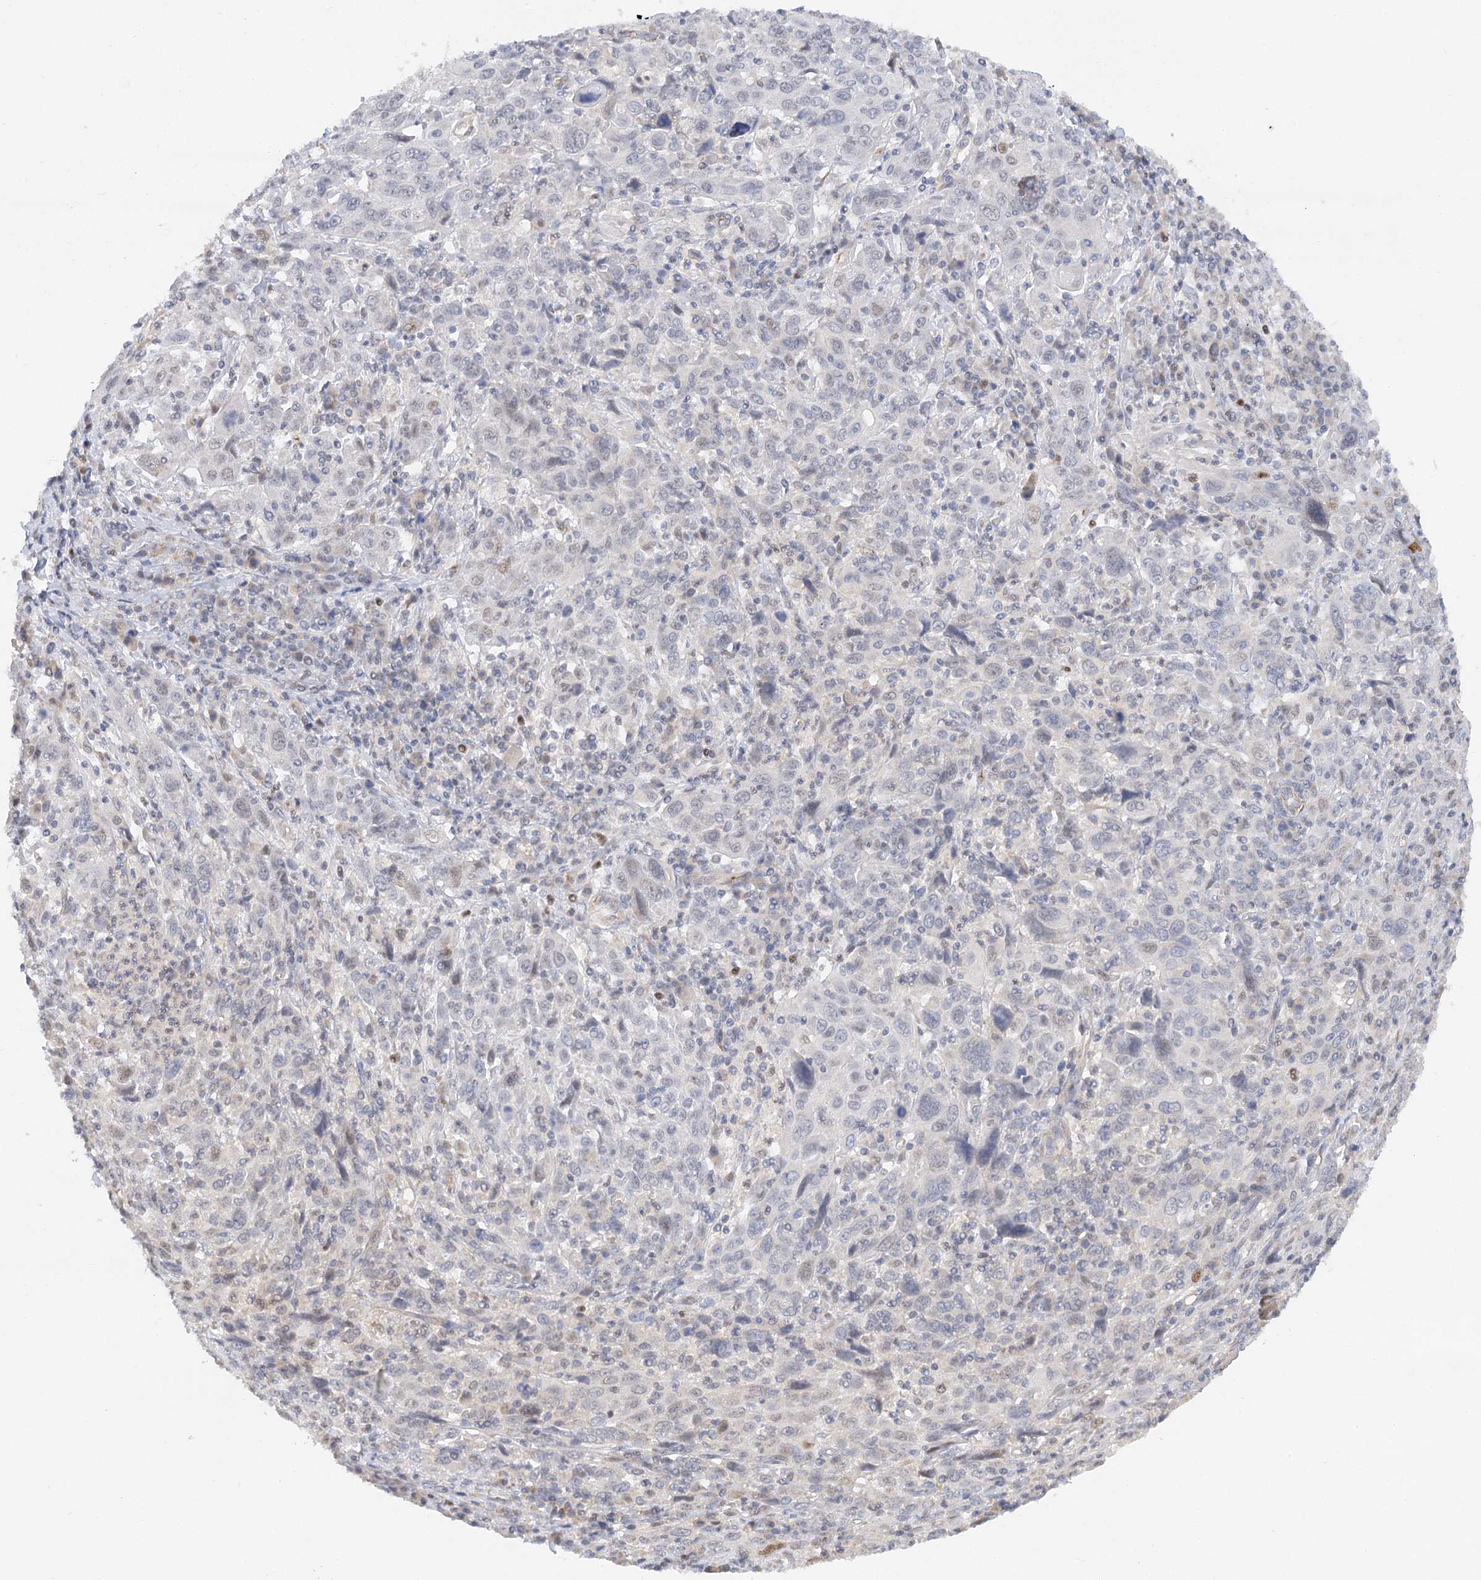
{"staining": {"intensity": "negative", "quantity": "none", "location": "none"}, "tissue": "cervical cancer", "cell_type": "Tumor cells", "image_type": "cancer", "snomed": [{"axis": "morphology", "description": "Squamous cell carcinoma, NOS"}, {"axis": "topography", "description": "Cervix"}], "caption": "Photomicrograph shows no significant protein positivity in tumor cells of cervical cancer (squamous cell carcinoma).", "gene": "NELL2", "patient": {"sex": "female", "age": 46}}